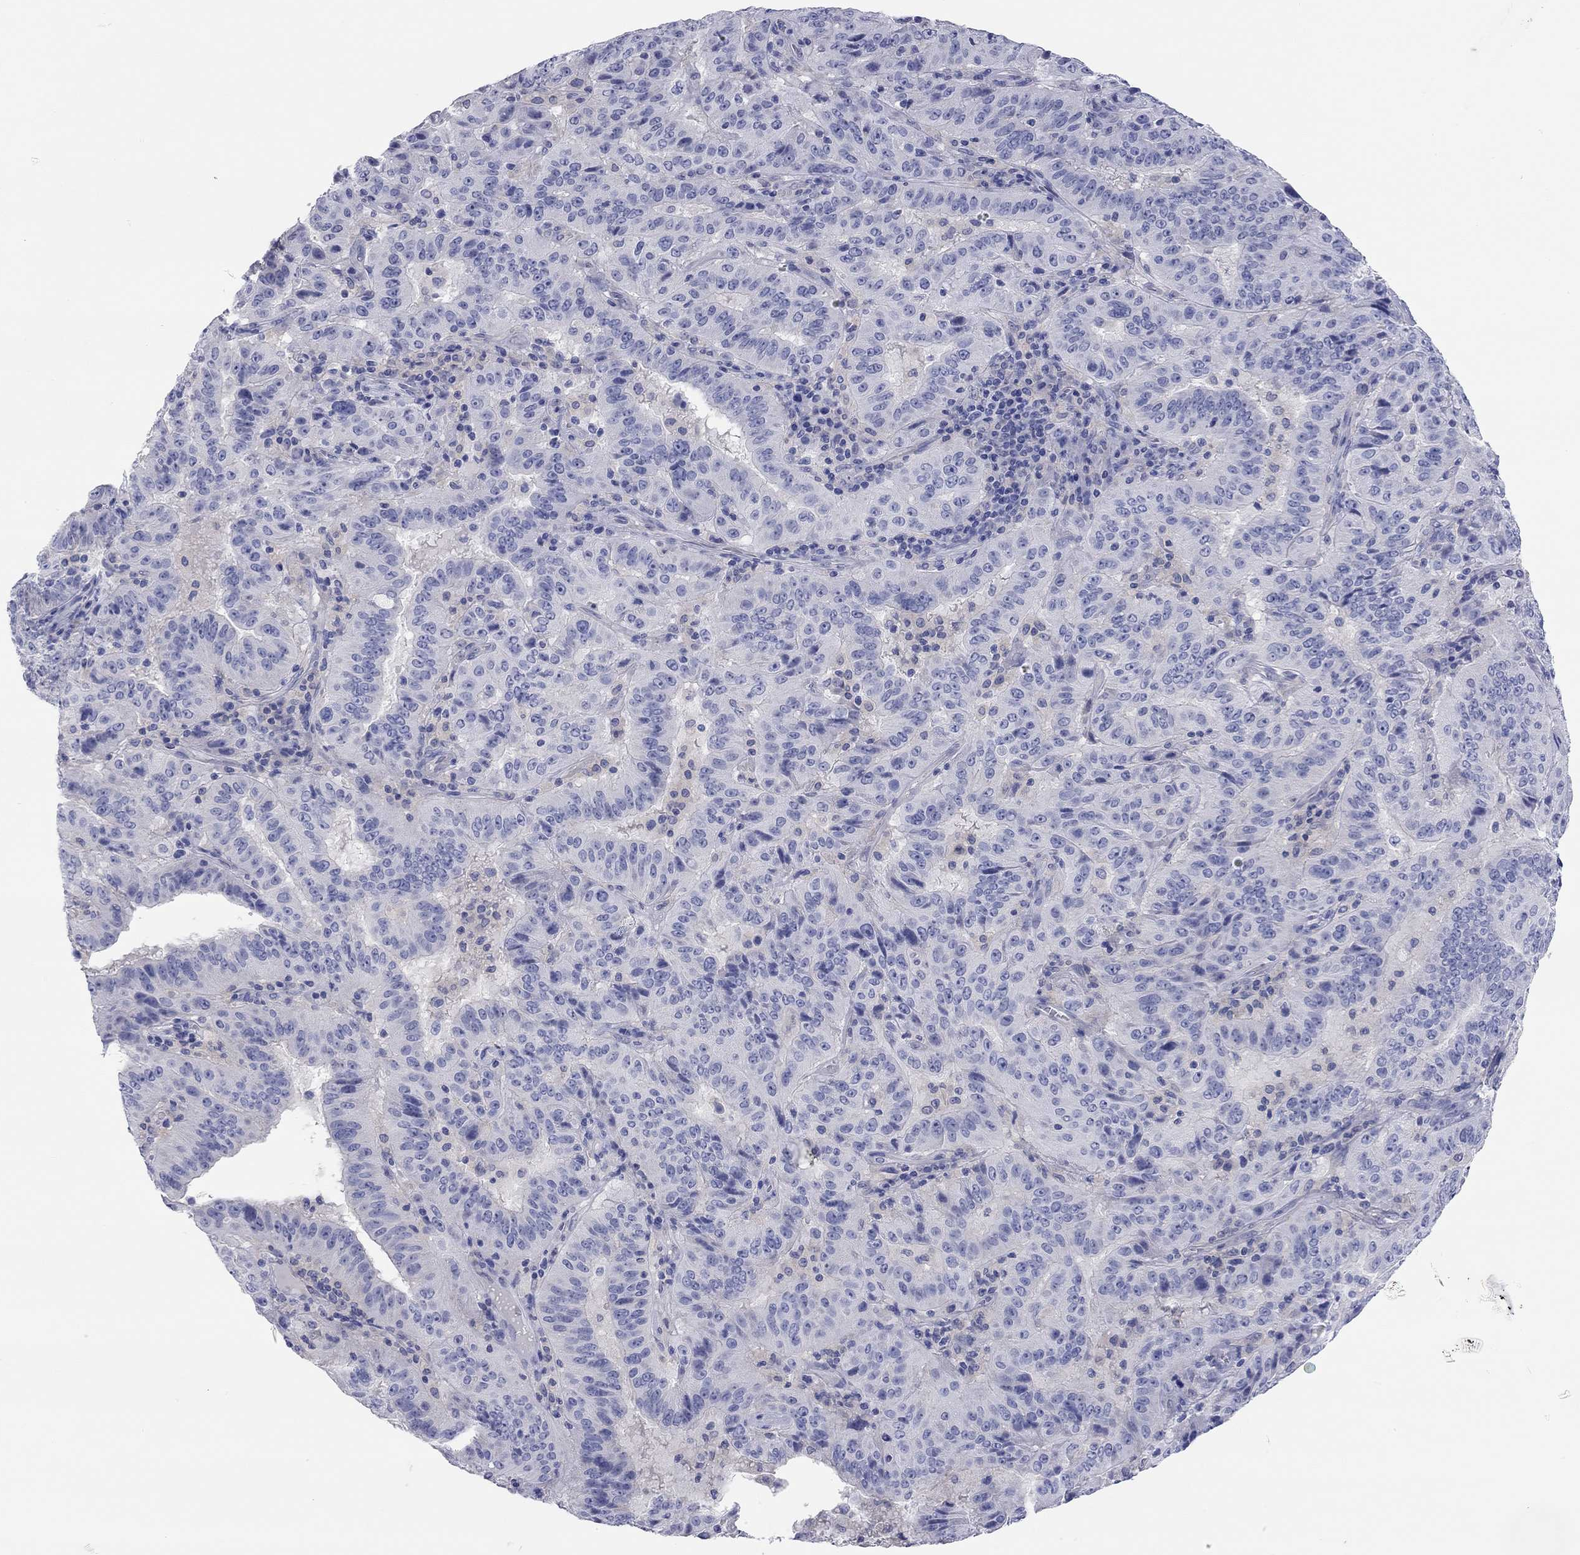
{"staining": {"intensity": "negative", "quantity": "none", "location": "none"}, "tissue": "pancreatic cancer", "cell_type": "Tumor cells", "image_type": "cancer", "snomed": [{"axis": "morphology", "description": "Adenocarcinoma, NOS"}, {"axis": "topography", "description": "Pancreas"}], "caption": "Tumor cells show no significant expression in pancreatic adenocarcinoma.", "gene": "TMEM221", "patient": {"sex": "male", "age": 63}}